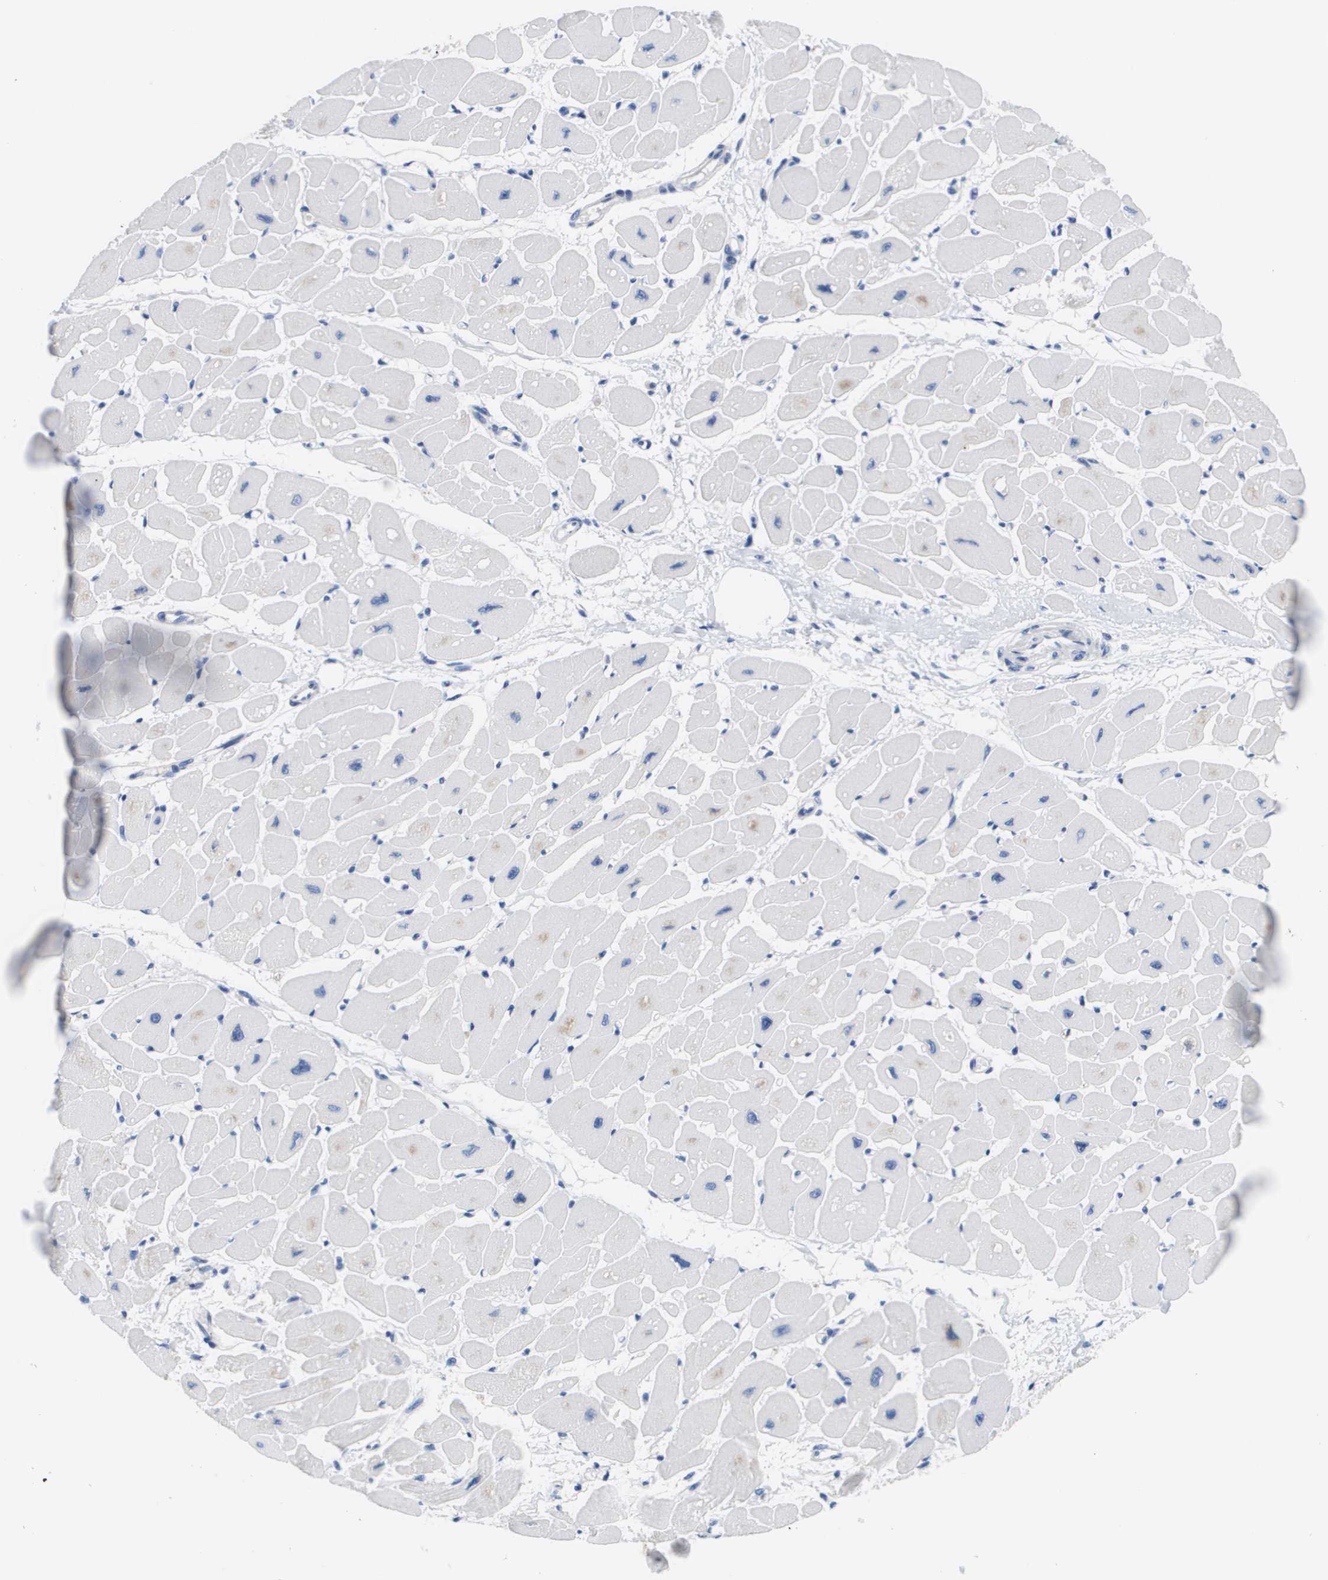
{"staining": {"intensity": "negative", "quantity": "none", "location": "none"}, "tissue": "heart muscle", "cell_type": "Cardiomyocytes", "image_type": "normal", "snomed": [{"axis": "morphology", "description": "Normal tissue, NOS"}, {"axis": "topography", "description": "Heart"}], "caption": "Immunohistochemistry image of benign heart muscle stained for a protein (brown), which demonstrates no positivity in cardiomyocytes. (Stains: DAB (3,3'-diaminobenzidine) IHC with hematoxylin counter stain, Microscopy: brightfield microscopy at high magnification).", "gene": "APOA1", "patient": {"sex": "female", "age": 54}}